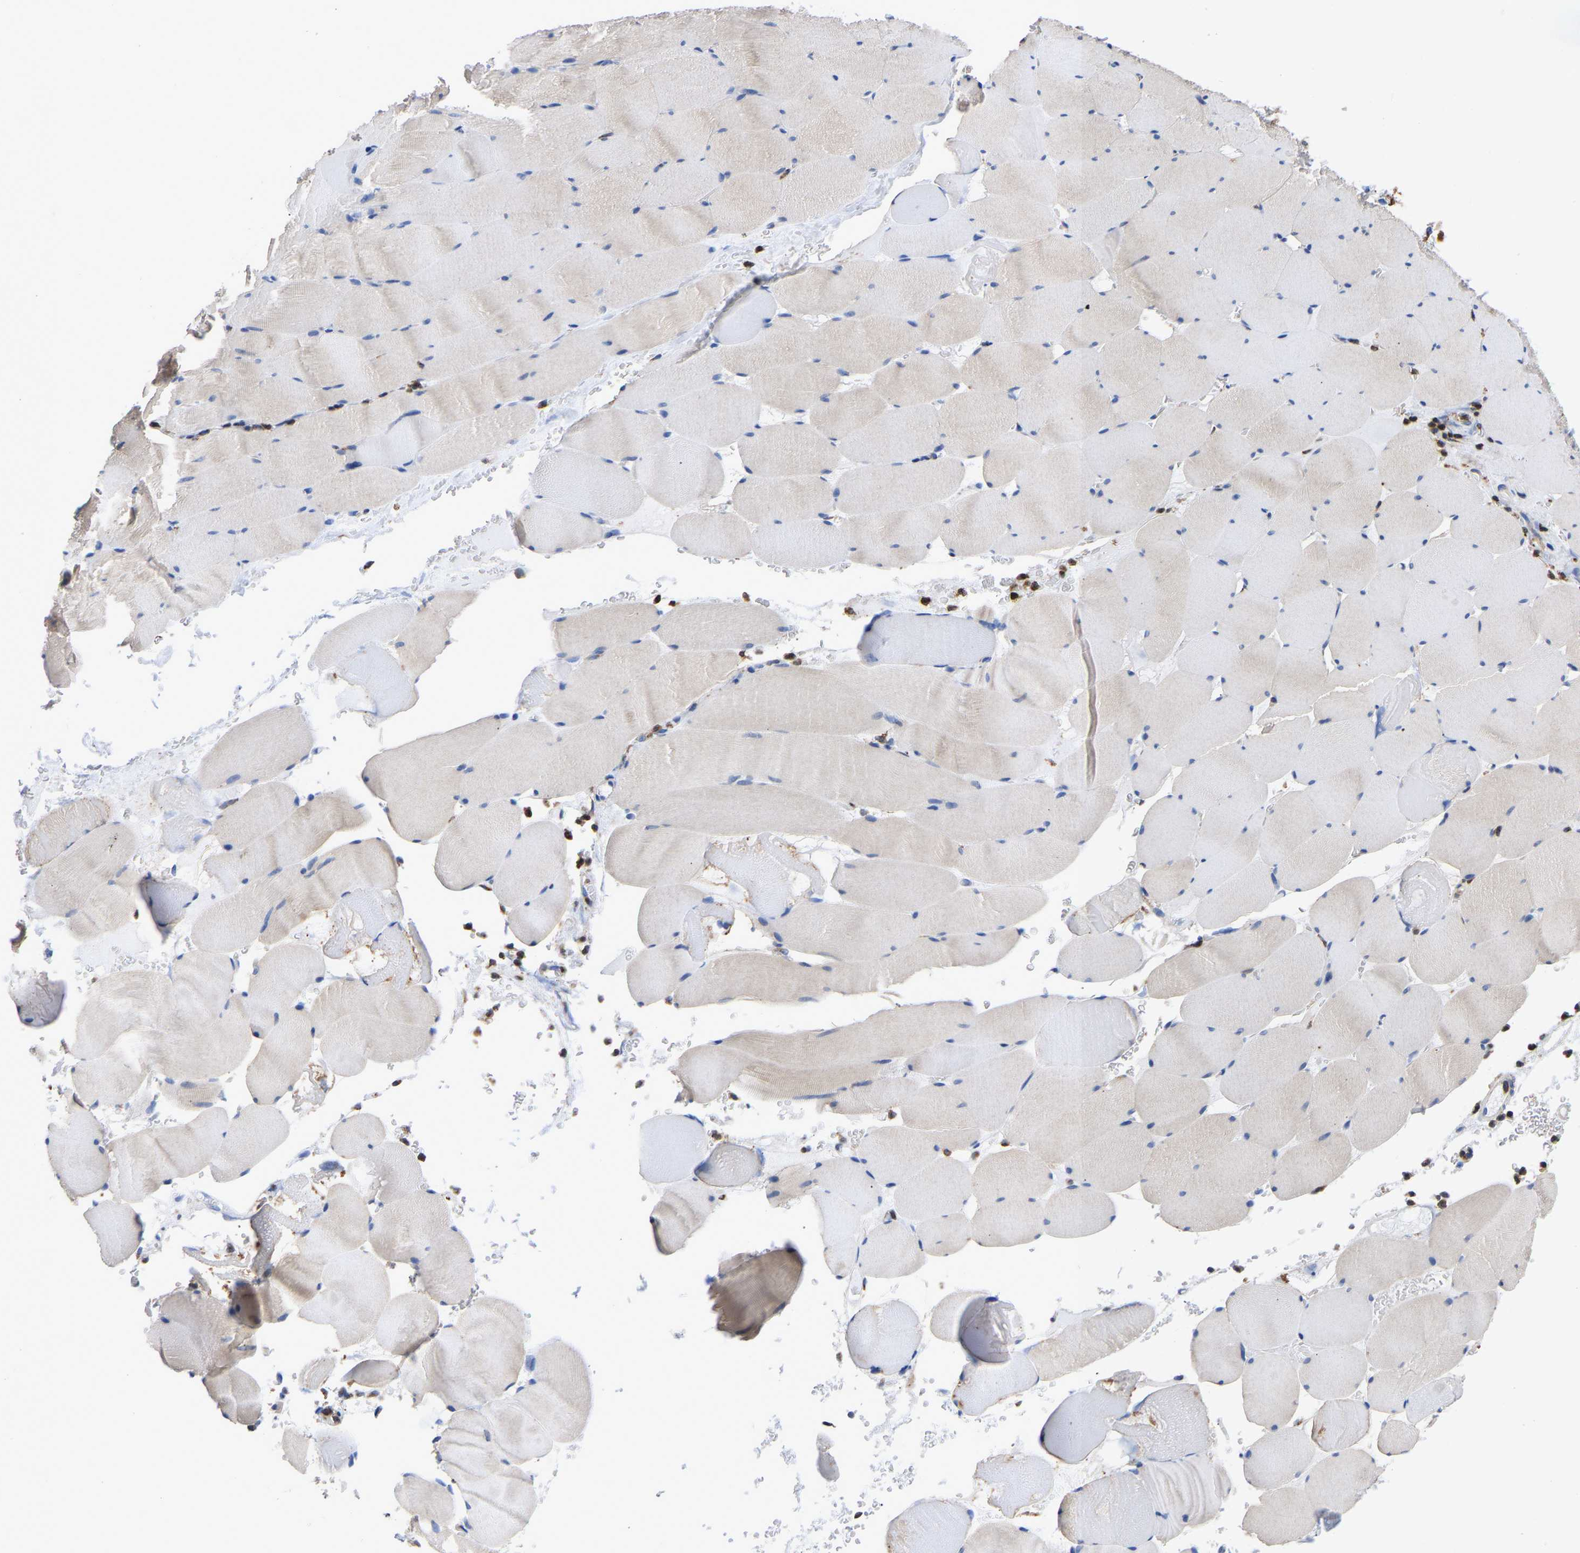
{"staining": {"intensity": "weak", "quantity": "<25%", "location": "cytoplasmic/membranous"}, "tissue": "skeletal muscle", "cell_type": "Myocytes", "image_type": "normal", "snomed": [{"axis": "morphology", "description": "Normal tissue, NOS"}, {"axis": "topography", "description": "Skeletal muscle"}], "caption": "Immunohistochemistry of normal human skeletal muscle shows no expression in myocytes.", "gene": "P4HB", "patient": {"sex": "male", "age": 62}}